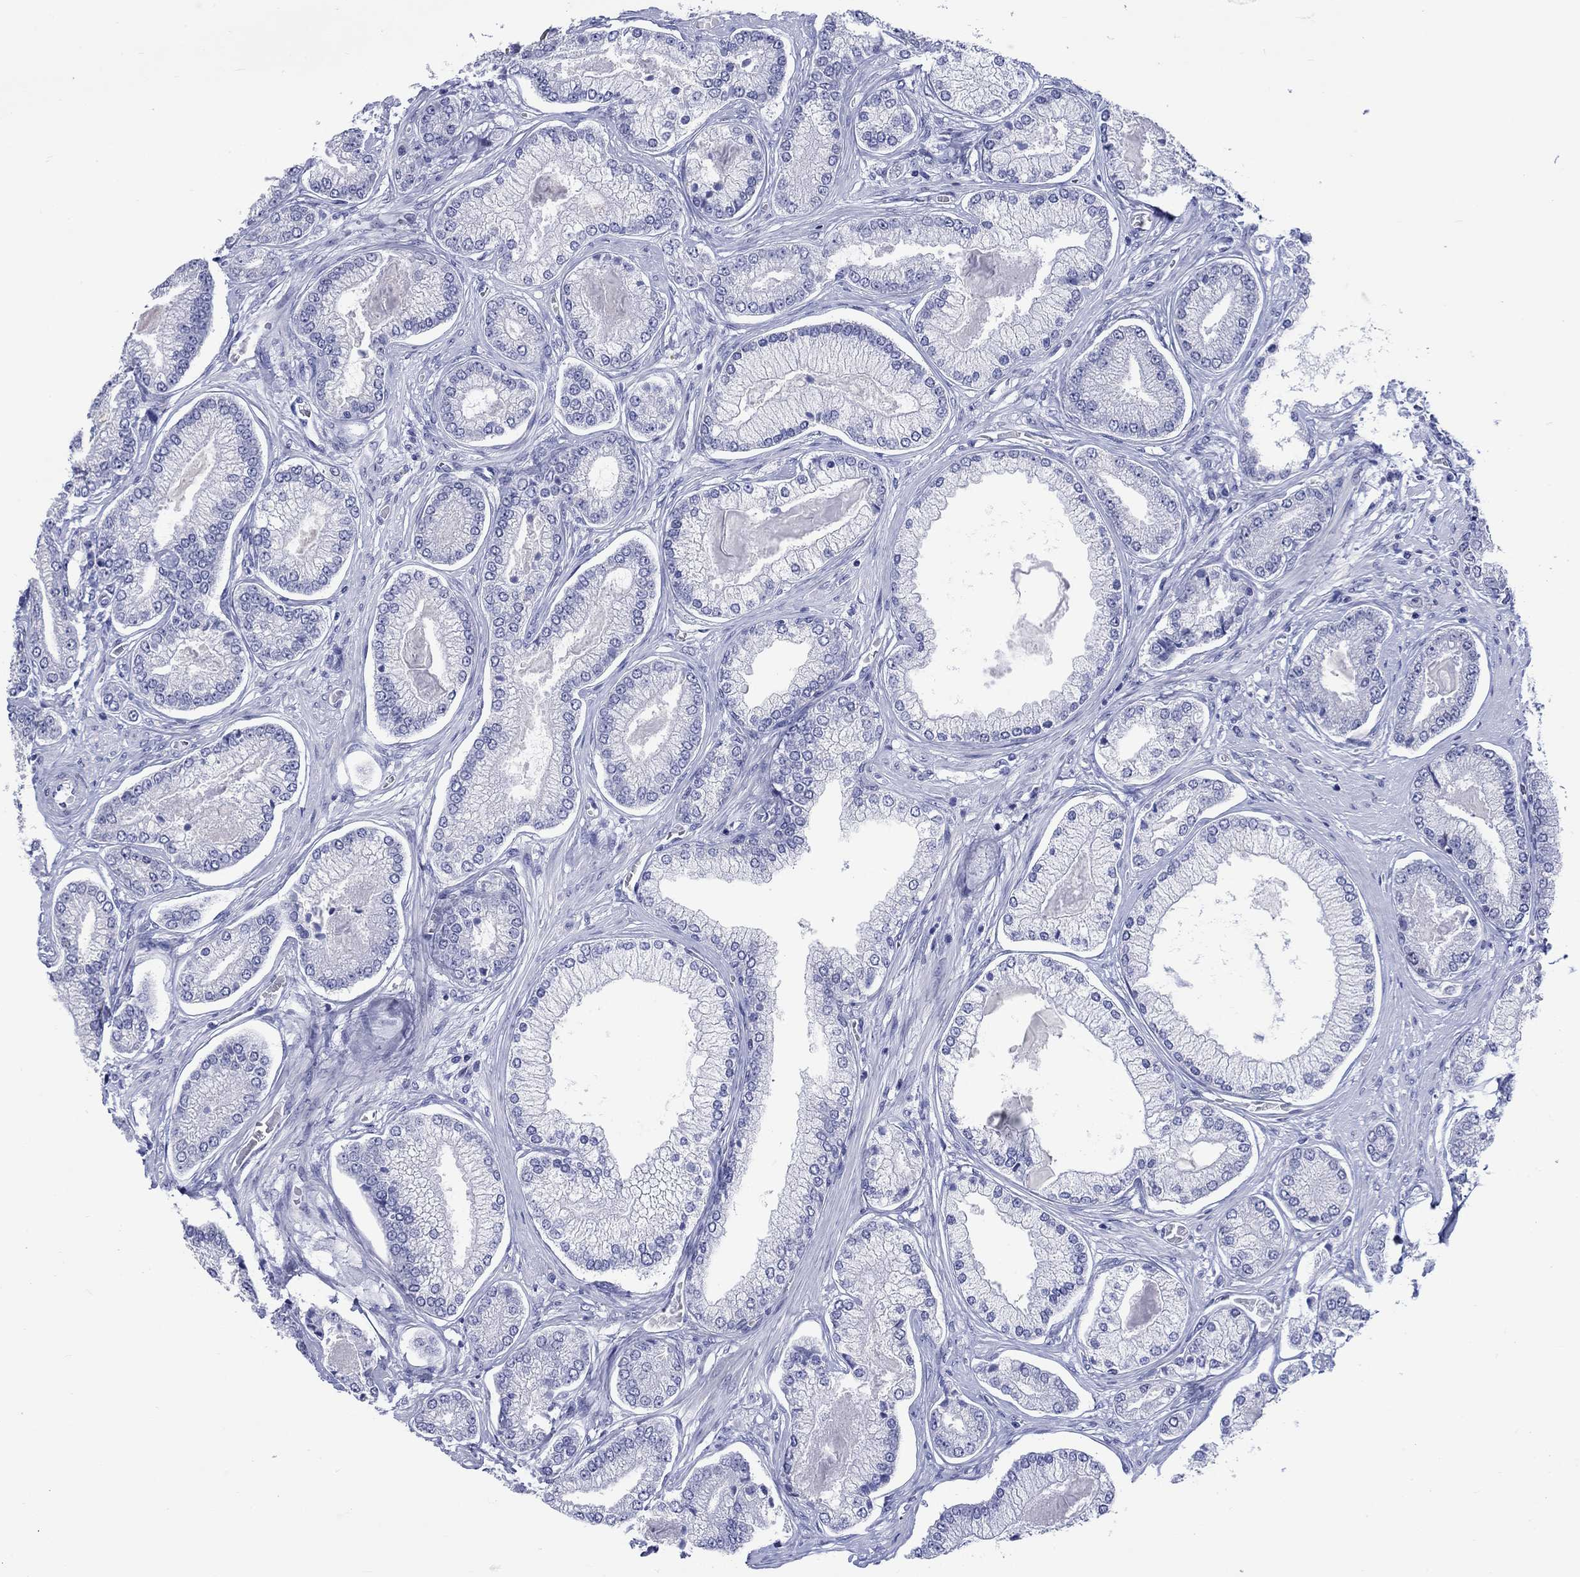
{"staining": {"intensity": "negative", "quantity": "none", "location": "none"}, "tissue": "prostate cancer", "cell_type": "Tumor cells", "image_type": "cancer", "snomed": [{"axis": "morphology", "description": "Adenocarcinoma, Low grade"}, {"axis": "topography", "description": "Prostate"}], "caption": "An image of prostate cancer (adenocarcinoma (low-grade)) stained for a protein demonstrates no brown staining in tumor cells.", "gene": "CDCA2", "patient": {"sex": "male", "age": 57}}